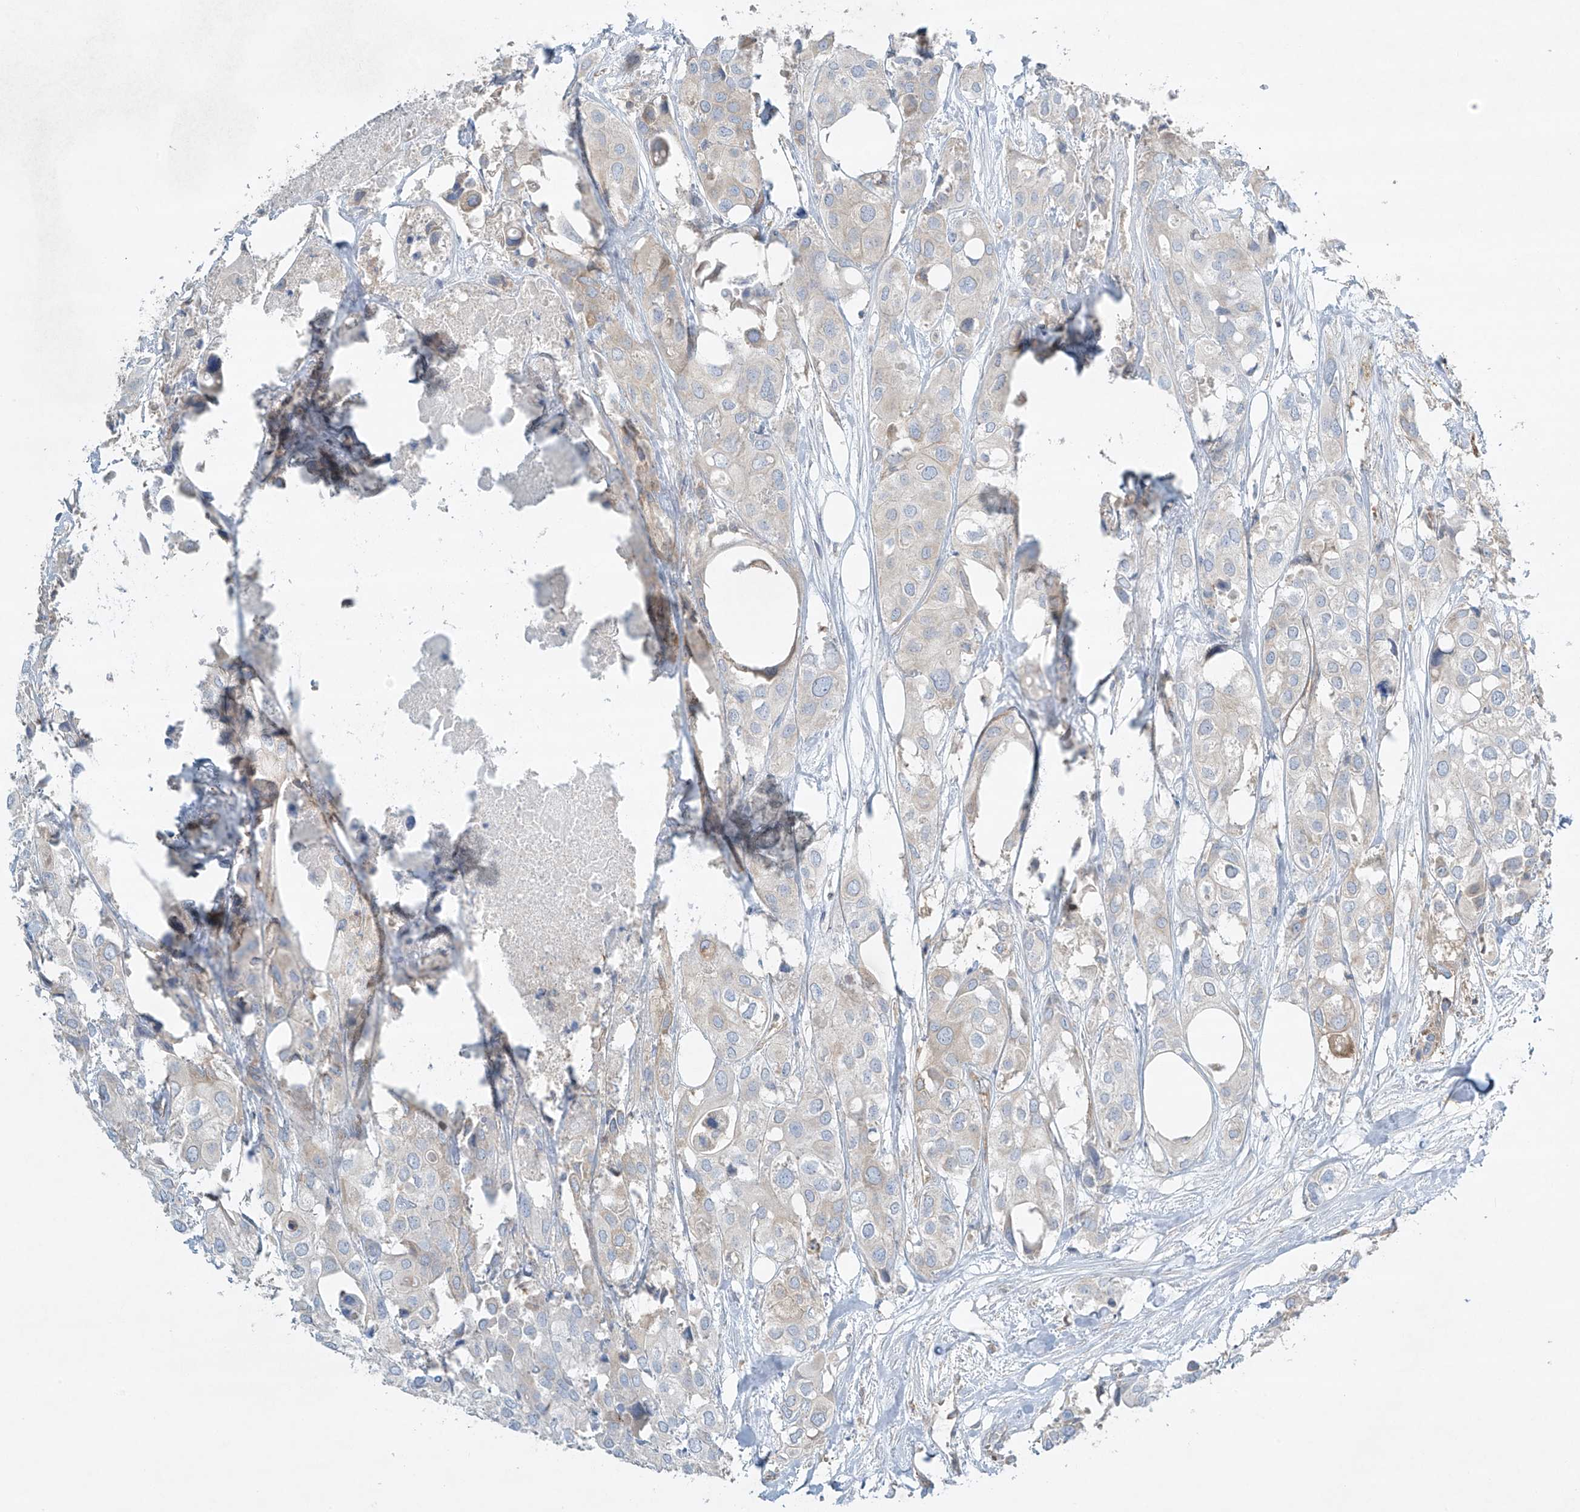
{"staining": {"intensity": "negative", "quantity": "none", "location": "none"}, "tissue": "urothelial cancer", "cell_type": "Tumor cells", "image_type": "cancer", "snomed": [{"axis": "morphology", "description": "Urothelial carcinoma, High grade"}, {"axis": "topography", "description": "Urinary bladder"}], "caption": "The image exhibits no staining of tumor cells in urothelial cancer. (IHC, brightfield microscopy, high magnification).", "gene": "HLA-E", "patient": {"sex": "male", "age": 64}}